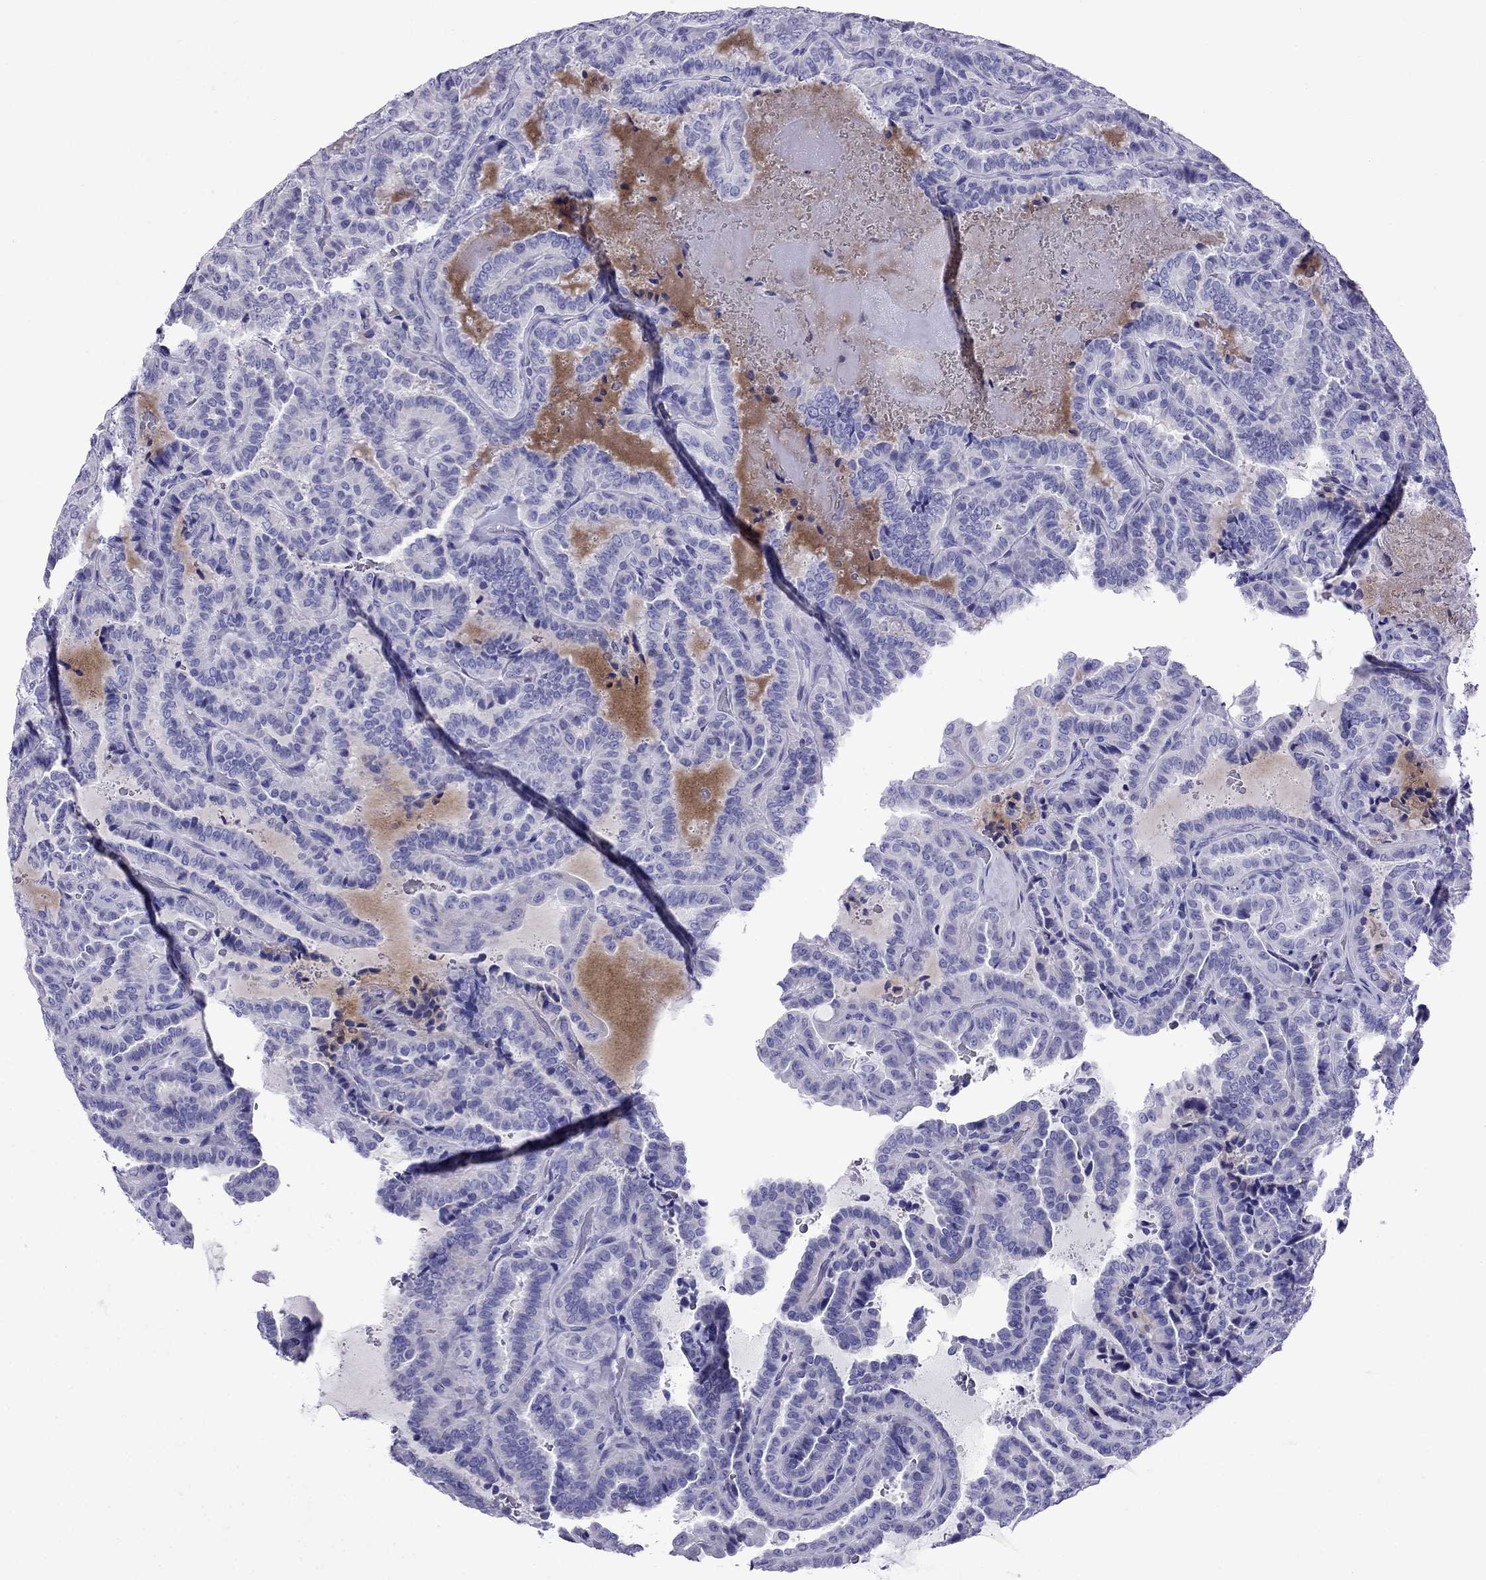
{"staining": {"intensity": "negative", "quantity": "none", "location": "none"}, "tissue": "thyroid cancer", "cell_type": "Tumor cells", "image_type": "cancer", "snomed": [{"axis": "morphology", "description": "Papillary adenocarcinoma, NOS"}, {"axis": "topography", "description": "Thyroid gland"}], "caption": "The histopathology image exhibits no significant expression in tumor cells of papillary adenocarcinoma (thyroid). (Brightfield microscopy of DAB immunohistochemistry at high magnification).", "gene": "CRYBA1", "patient": {"sex": "female", "age": 39}}